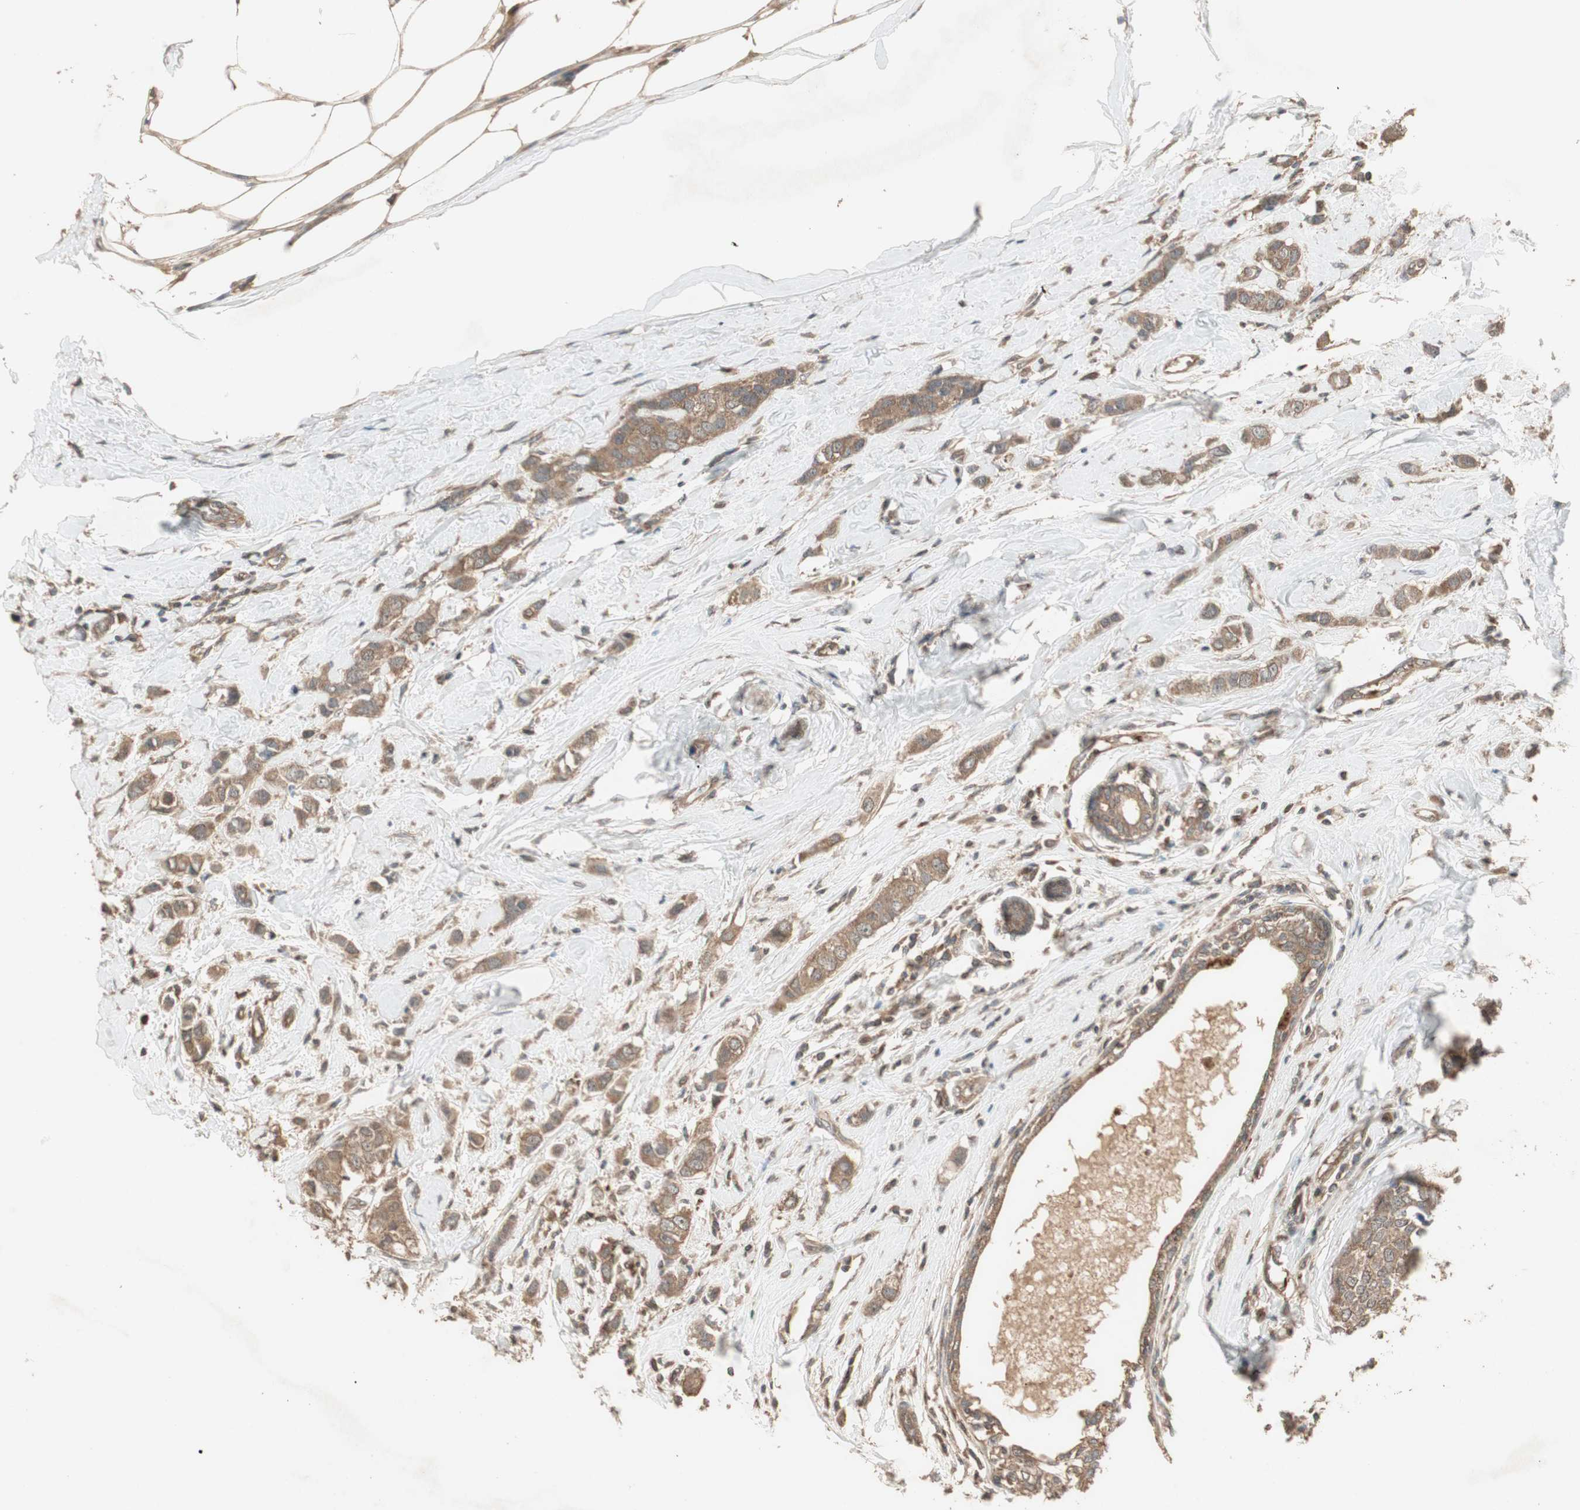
{"staining": {"intensity": "moderate", "quantity": ">75%", "location": "cytoplasmic/membranous"}, "tissue": "breast cancer", "cell_type": "Tumor cells", "image_type": "cancer", "snomed": [{"axis": "morphology", "description": "Duct carcinoma"}, {"axis": "topography", "description": "Breast"}], "caption": "Immunohistochemistry (IHC) micrograph of neoplastic tissue: invasive ductal carcinoma (breast) stained using IHC shows medium levels of moderate protein expression localized specifically in the cytoplasmic/membranous of tumor cells, appearing as a cytoplasmic/membranous brown color.", "gene": "UBAC1", "patient": {"sex": "female", "age": 50}}